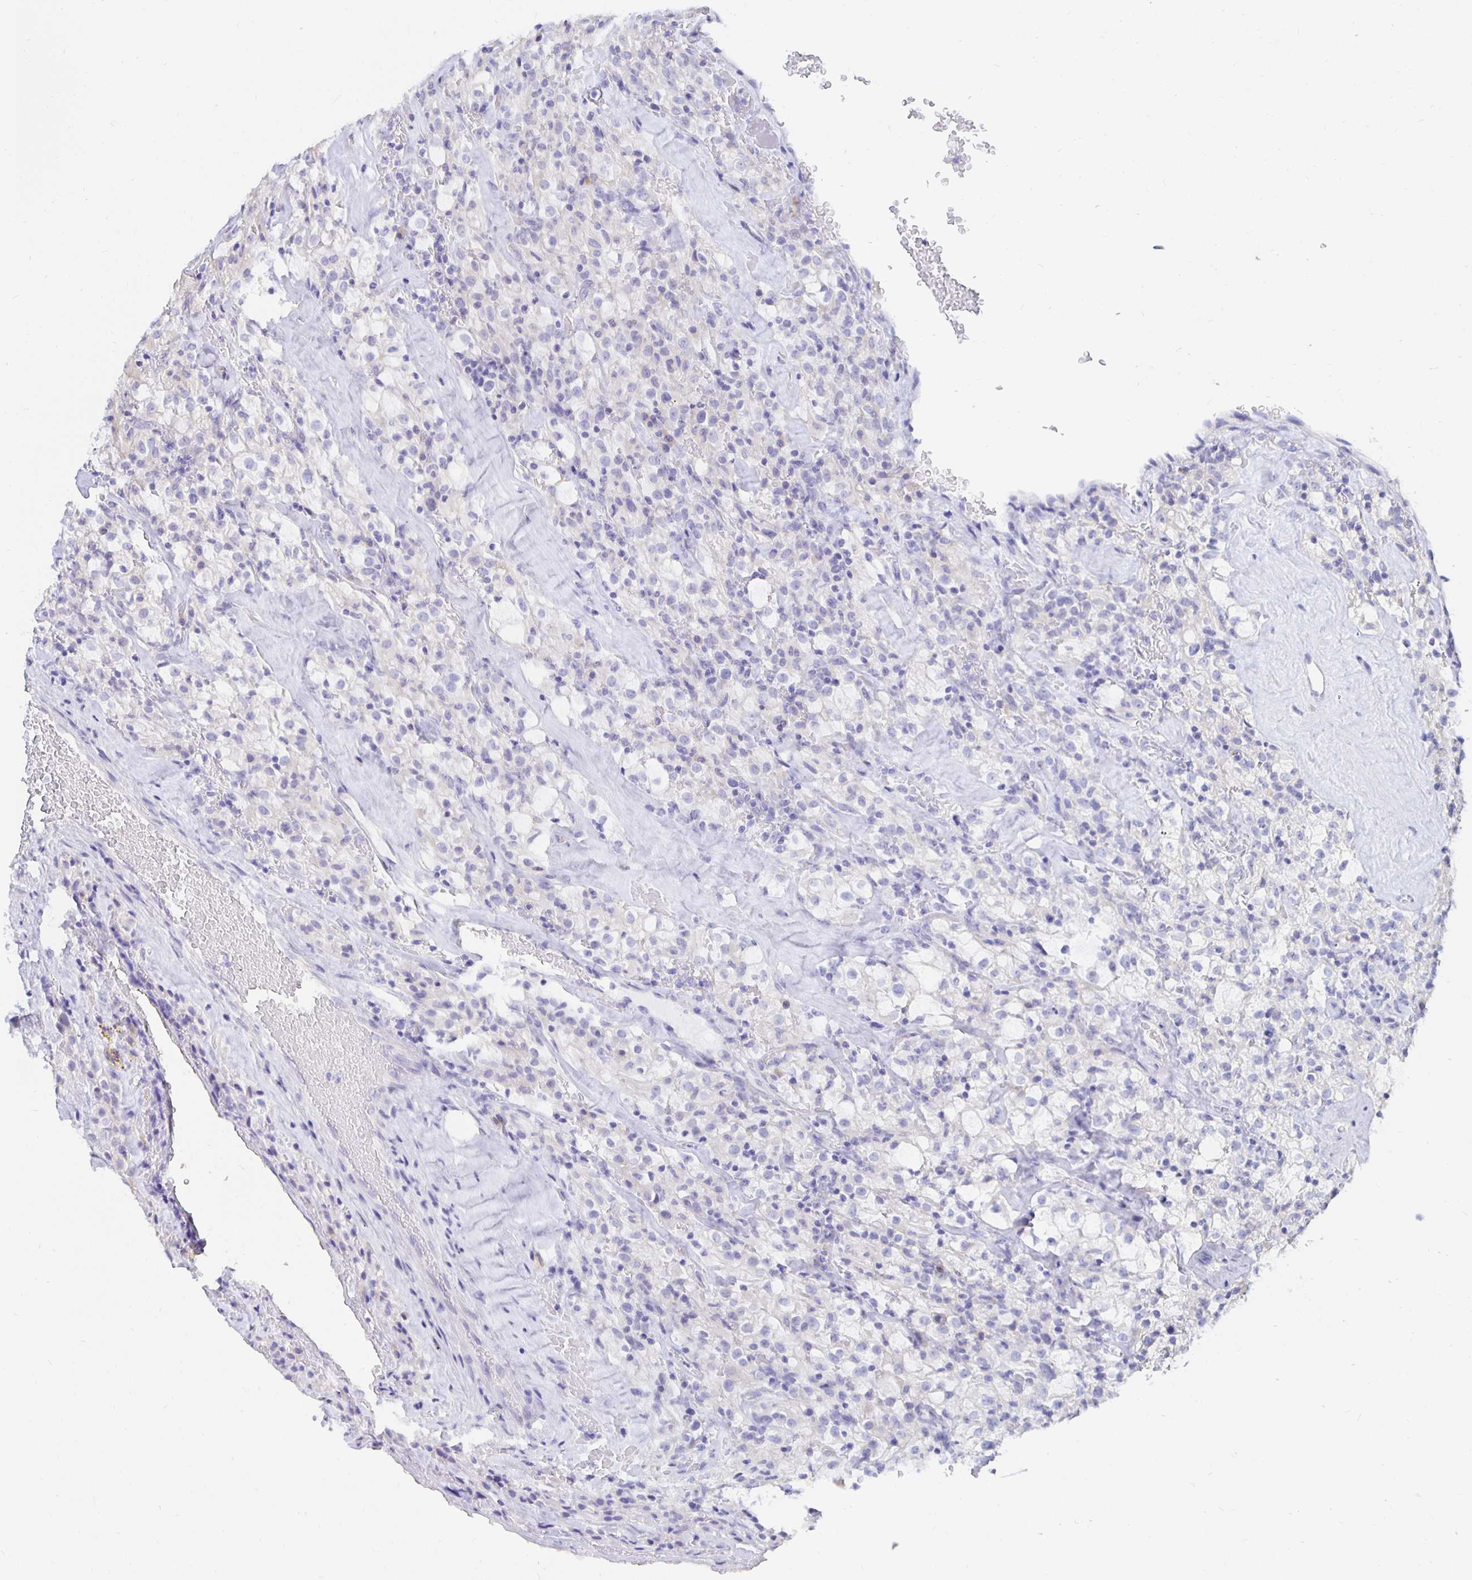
{"staining": {"intensity": "negative", "quantity": "none", "location": "none"}, "tissue": "renal cancer", "cell_type": "Tumor cells", "image_type": "cancer", "snomed": [{"axis": "morphology", "description": "Adenocarcinoma, NOS"}, {"axis": "topography", "description": "Kidney"}], "caption": "This image is of adenocarcinoma (renal) stained with IHC to label a protein in brown with the nuclei are counter-stained blue. There is no staining in tumor cells. (Brightfield microscopy of DAB immunohistochemistry at high magnification).", "gene": "UMOD", "patient": {"sex": "female", "age": 74}}